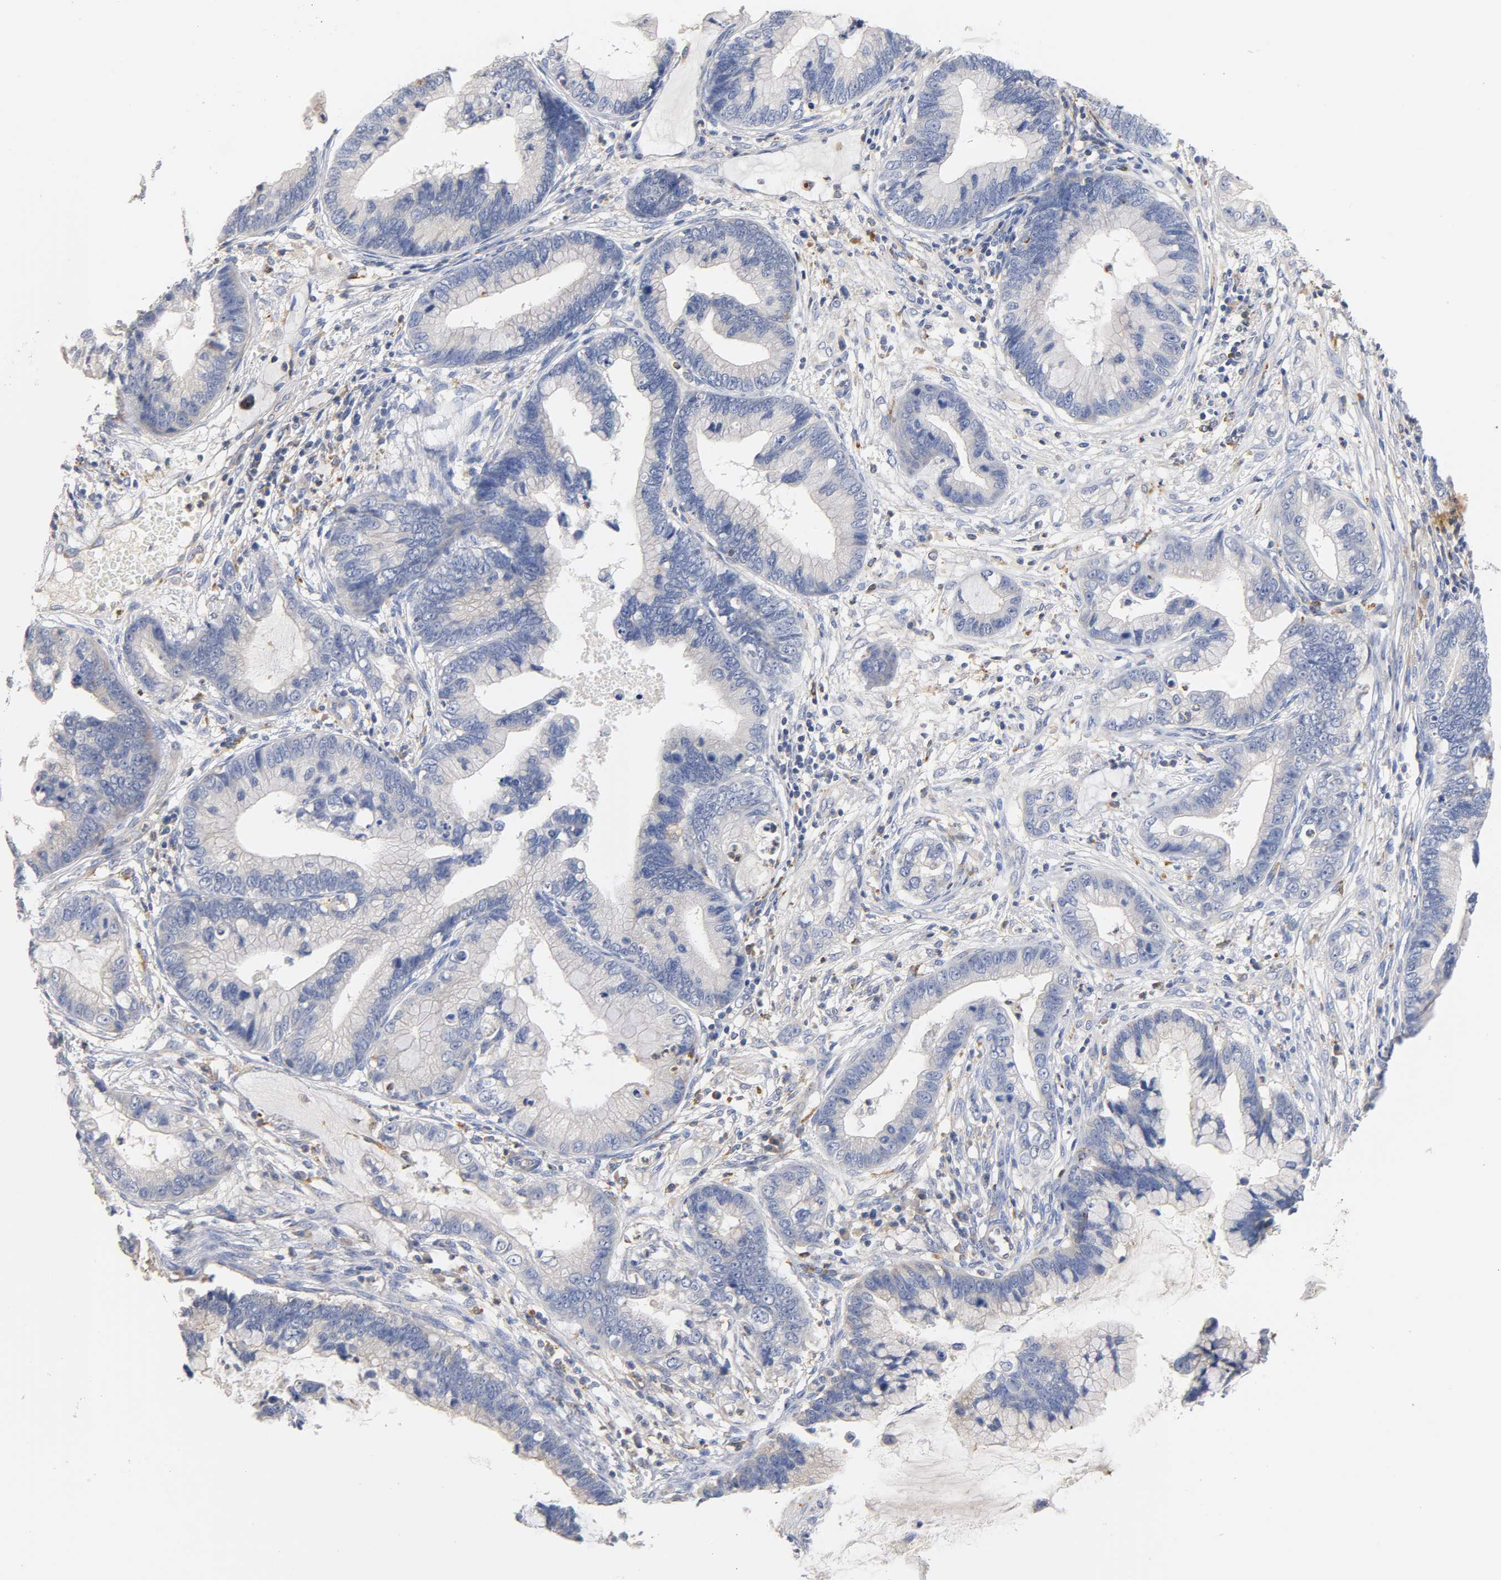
{"staining": {"intensity": "negative", "quantity": "none", "location": "none"}, "tissue": "cervical cancer", "cell_type": "Tumor cells", "image_type": "cancer", "snomed": [{"axis": "morphology", "description": "Adenocarcinoma, NOS"}, {"axis": "topography", "description": "Cervix"}], "caption": "Human adenocarcinoma (cervical) stained for a protein using IHC shows no expression in tumor cells.", "gene": "SEMA5A", "patient": {"sex": "female", "age": 44}}